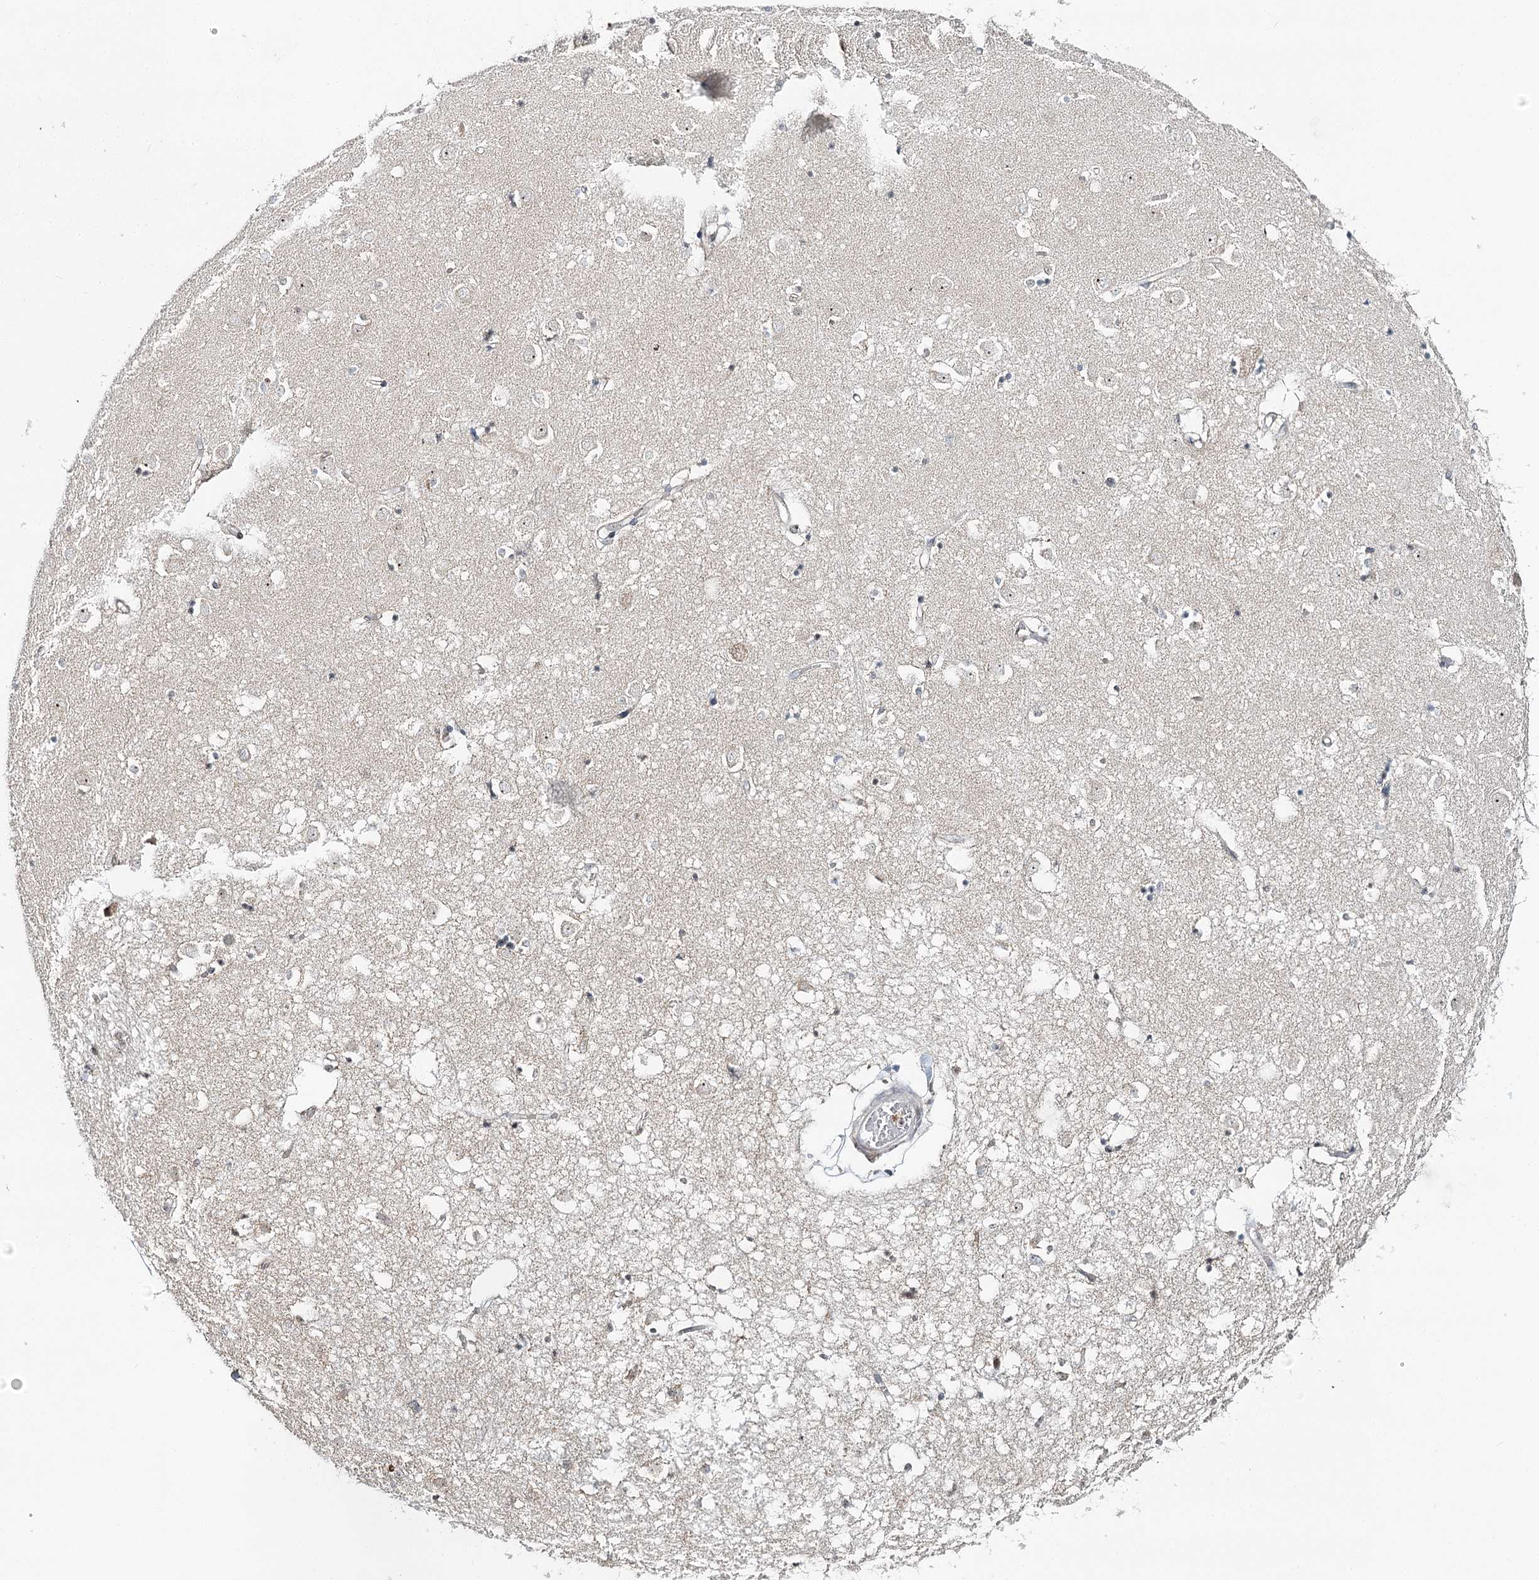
{"staining": {"intensity": "negative", "quantity": "none", "location": "none"}, "tissue": "caudate", "cell_type": "Glial cells", "image_type": "normal", "snomed": [{"axis": "morphology", "description": "Normal tissue, NOS"}, {"axis": "topography", "description": "Lateral ventricle wall"}], "caption": "DAB immunohistochemical staining of normal caudate exhibits no significant staining in glial cells.", "gene": "ATAD1", "patient": {"sex": "male", "age": 45}}